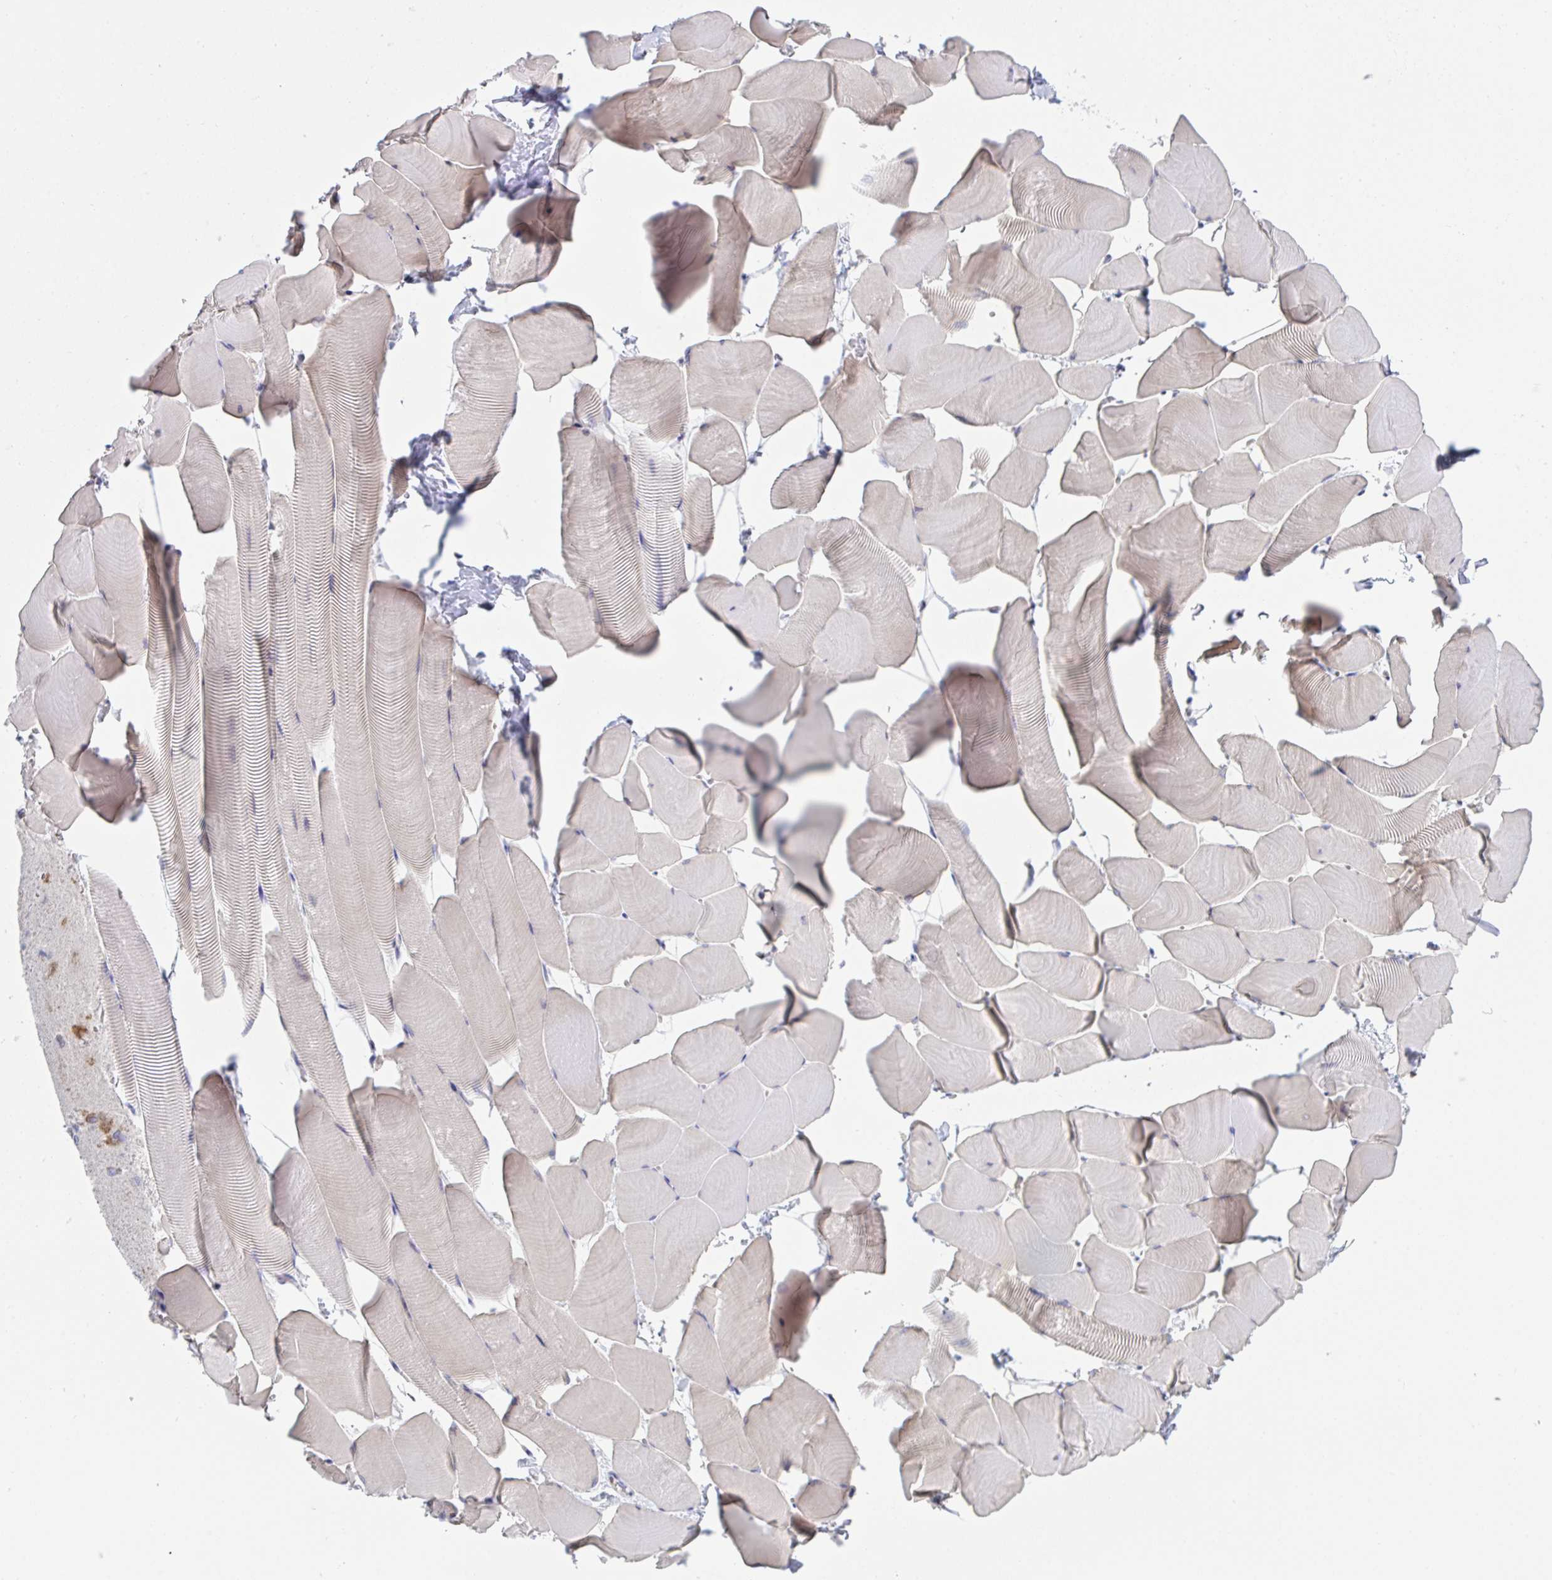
{"staining": {"intensity": "negative", "quantity": "none", "location": "none"}, "tissue": "skeletal muscle", "cell_type": "Myocytes", "image_type": "normal", "snomed": [{"axis": "morphology", "description": "Normal tissue, NOS"}, {"axis": "topography", "description": "Skeletal muscle"}], "caption": "A high-resolution micrograph shows immunohistochemistry (IHC) staining of normal skeletal muscle, which reveals no significant expression in myocytes.", "gene": "MIA3", "patient": {"sex": "male", "age": 25}}